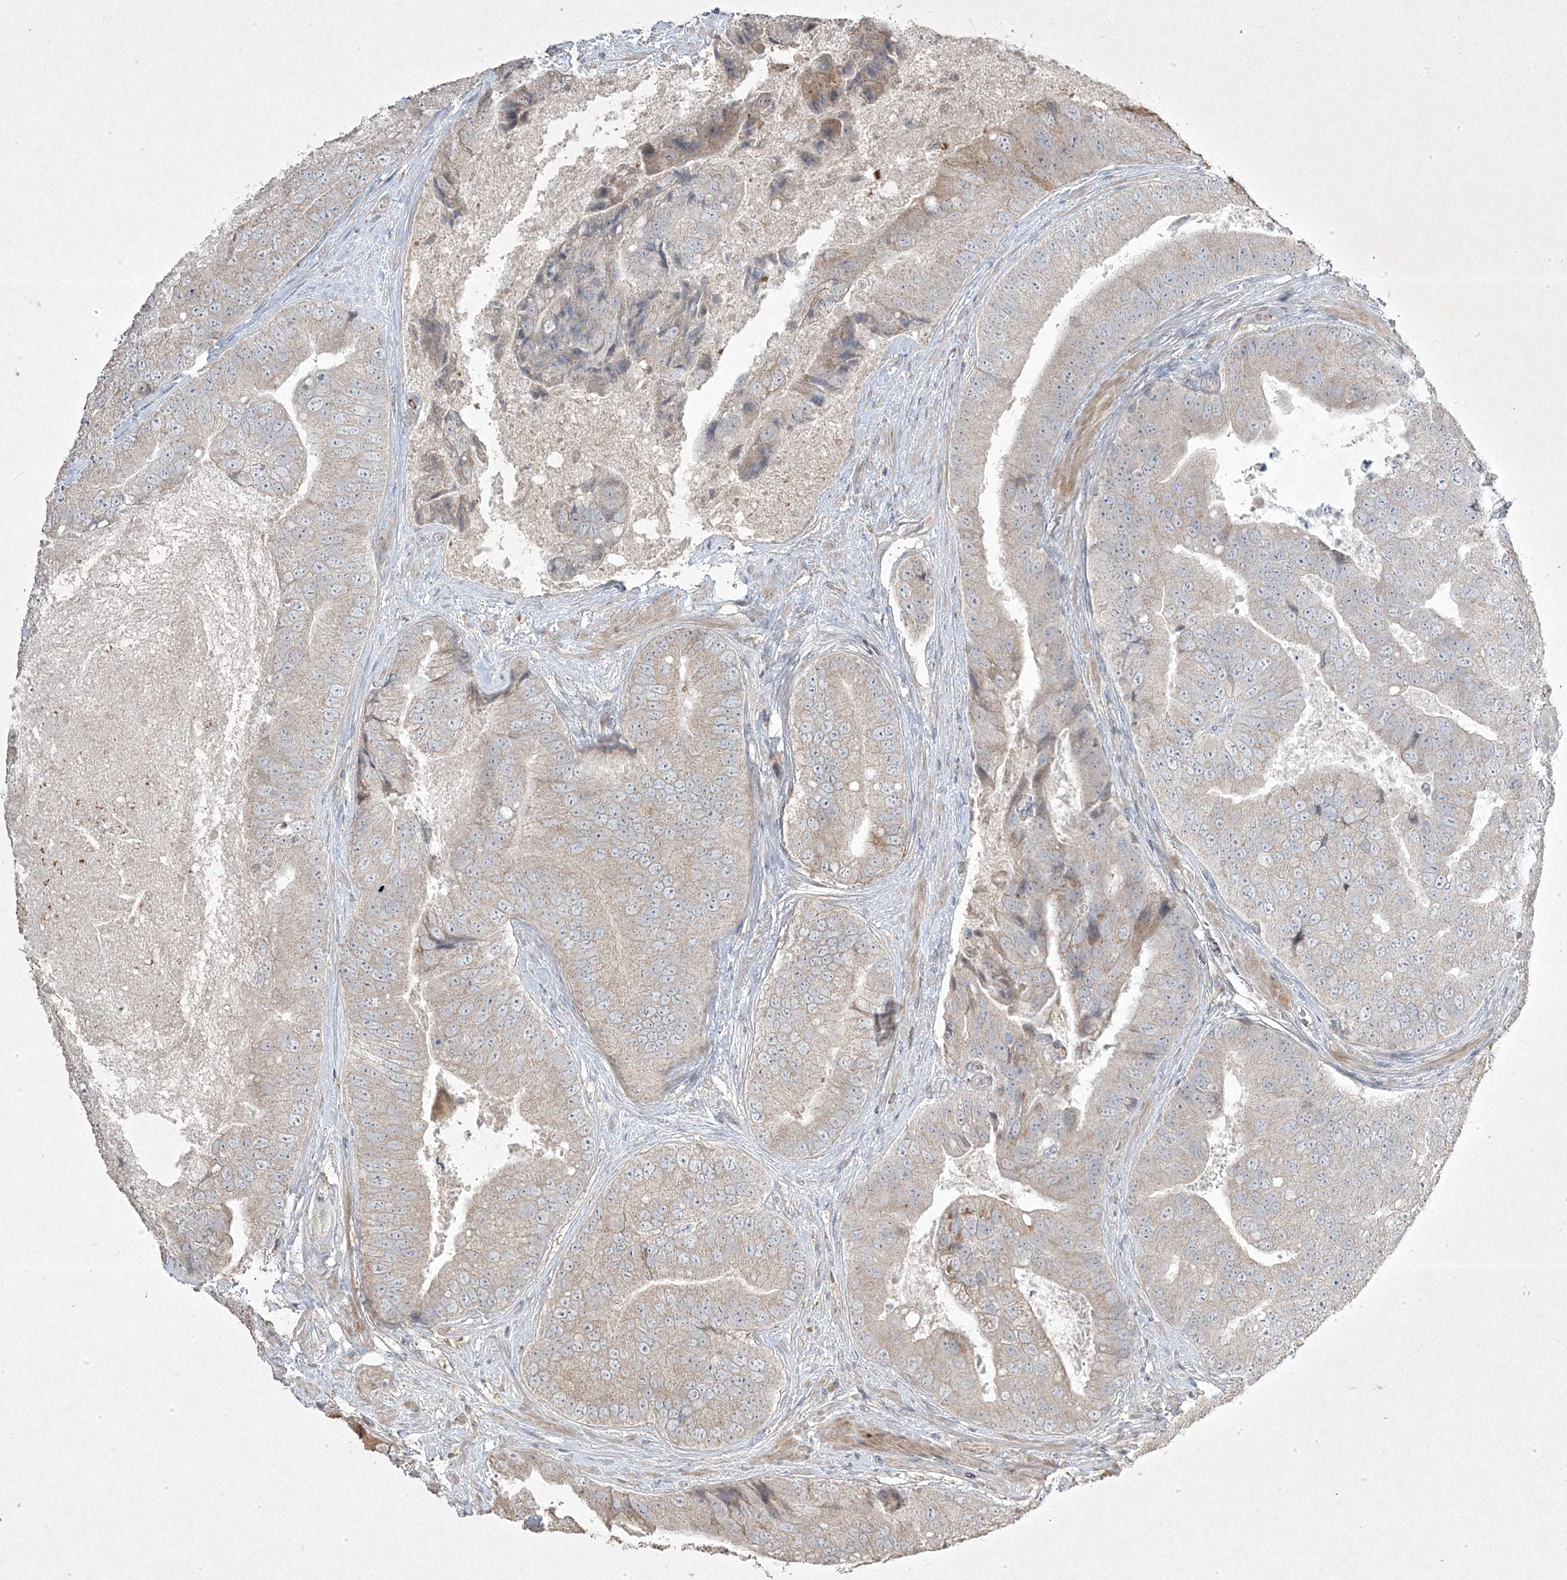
{"staining": {"intensity": "weak", "quantity": "25%-75%", "location": "cytoplasmic/membranous"}, "tissue": "prostate cancer", "cell_type": "Tumor cells", "image_type": "cancer", "snomed": [{"axis": "morphology", "description": "Adenocarcinoma, High grade"}, {"axis": "topography", "description": "Prostate"}], "caption": "There is low levels of weak cytoplasmic/membranous expression in tumor cells of prostate cancer, as demonstrated by immunohistochemical staining (brown color).", "gene": "RGL4", "patient": {"sex": "male", "age": 70}}